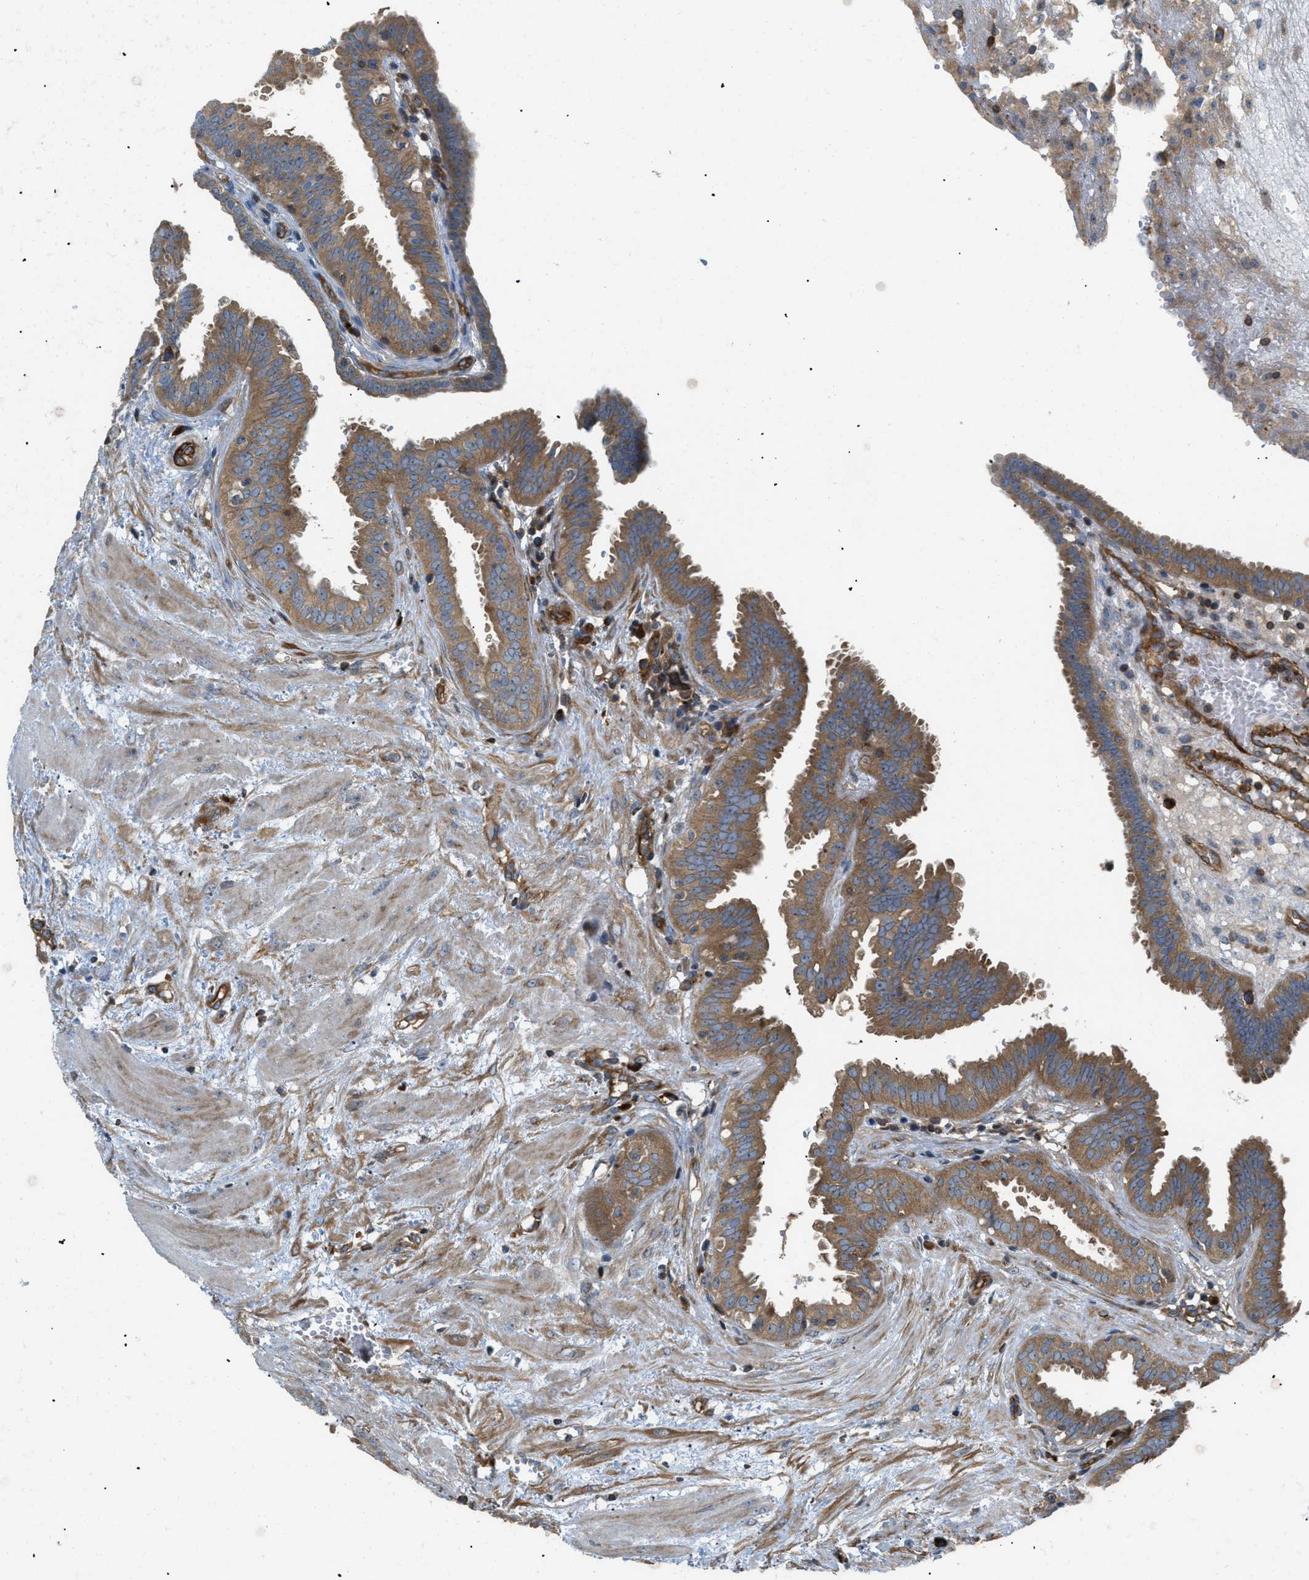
{"staining": {"intensity": "moderate", "quantity": ">75%", "location": "cytoplasmic/membranous"}, "tissue": "fallopian tube", "cell_type": "Glandular cells", "image_type": "normal", "snomed": [{"axis": "morphology", "description": "Normal tissue, NOS"}, {"axis": "topography", "description": "Fallopian tube"}, {"axis": "topography", "description": "Placenta"}], "caption": "Human fallopian tube stained for a protein (brown) exhibits moderate cytoplasmic/membranous positive positivity in about >75% of glandular cells.", "gene": "ATP2A3", "patient": {"sex": "female", "age": 32}}